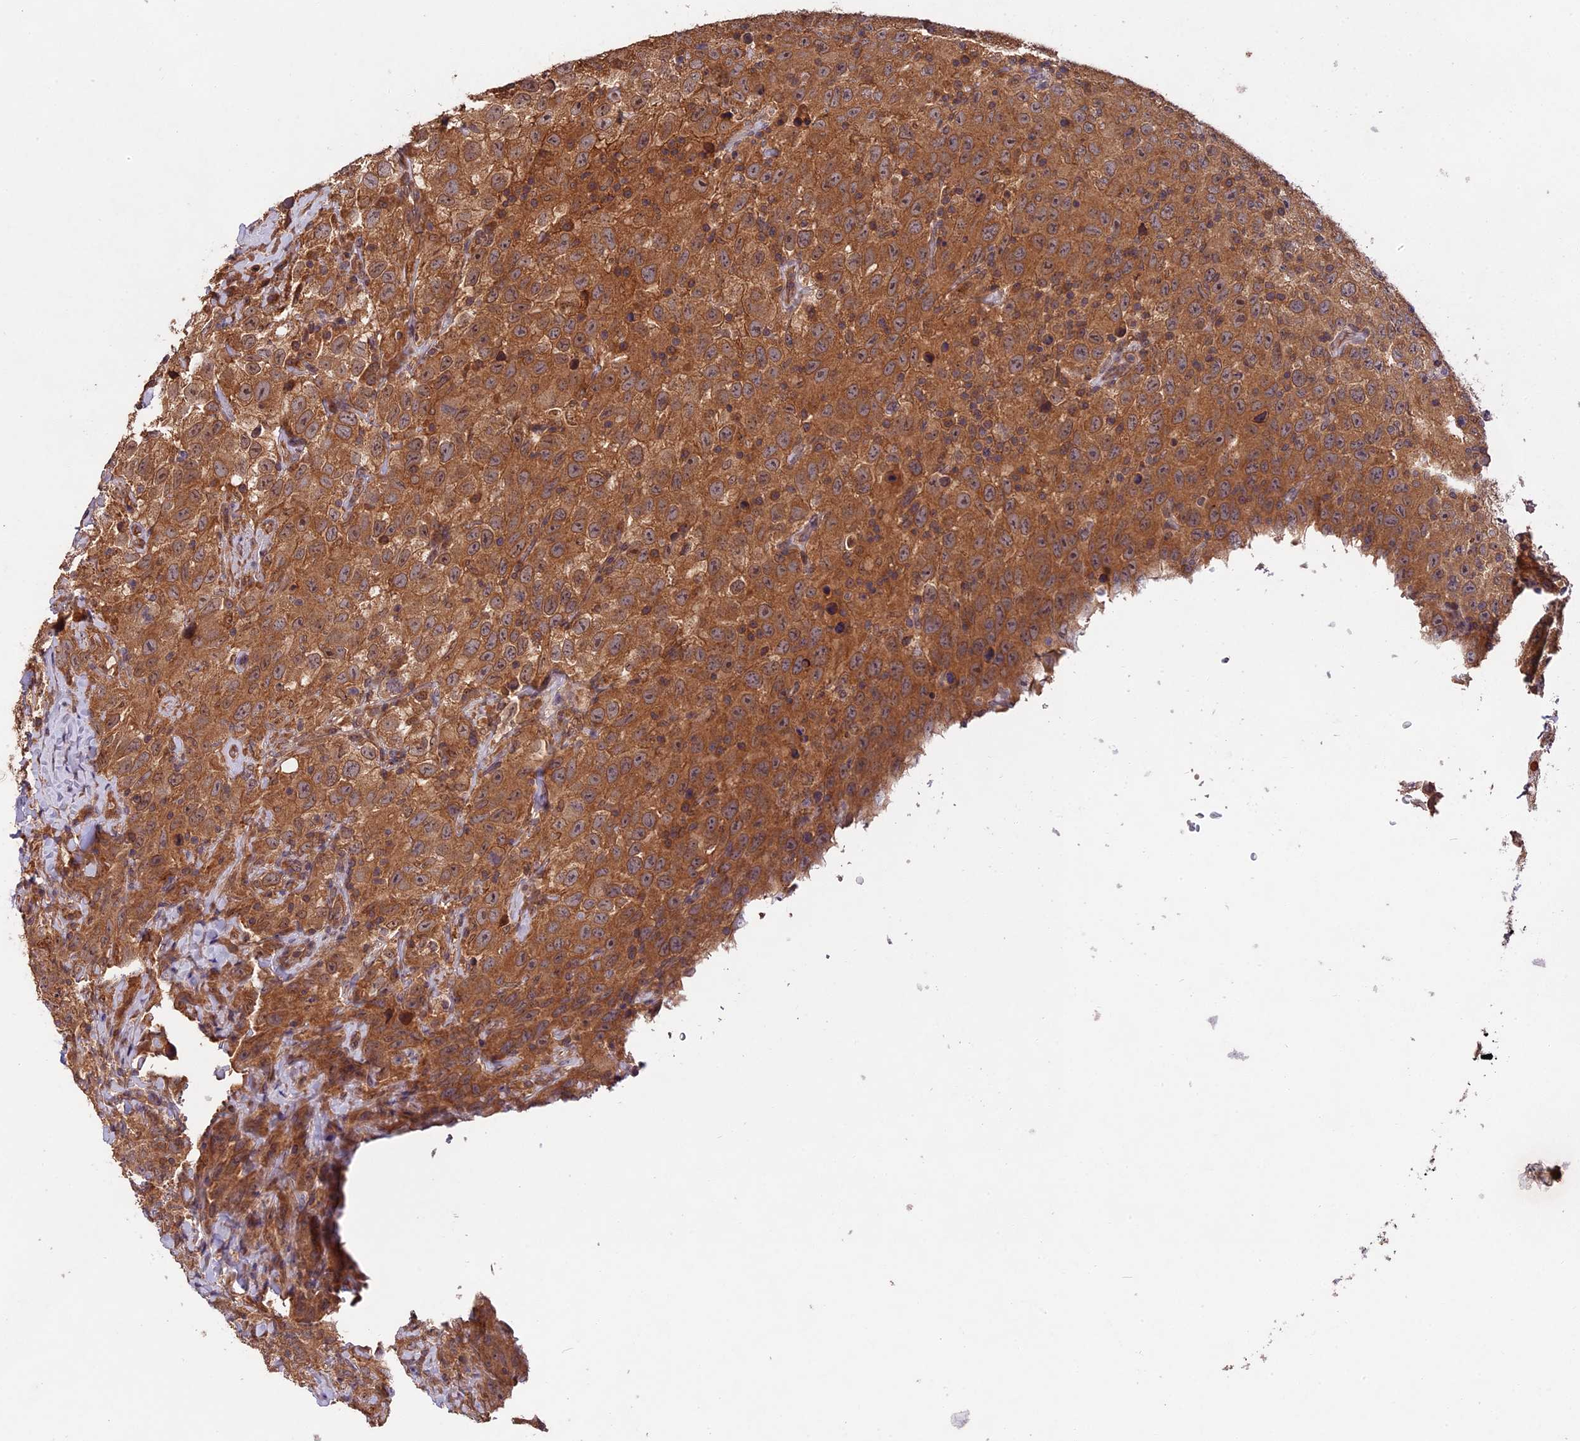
{"staining": {"intensity": "moderate", "quantity": ">75%", "location": "cytoplasmic/membranous"}, "tissue": "testis cancer", "cell_type": "Tumor cells", "image_type": "cancer", "snomed": [{"axis": "morphology", "description": "Seminoma, NOS"}, {"axis": "topography", "description": "Testis"}], "caption": "Approximately >75% of tumor cells in testis cancer reveal moderate cytoplasmic/membranous protein staining as visualized by brown immunohistochemical staining.", "gene": "CHAC1", "patient": {"sex": "male", "age": 65}}